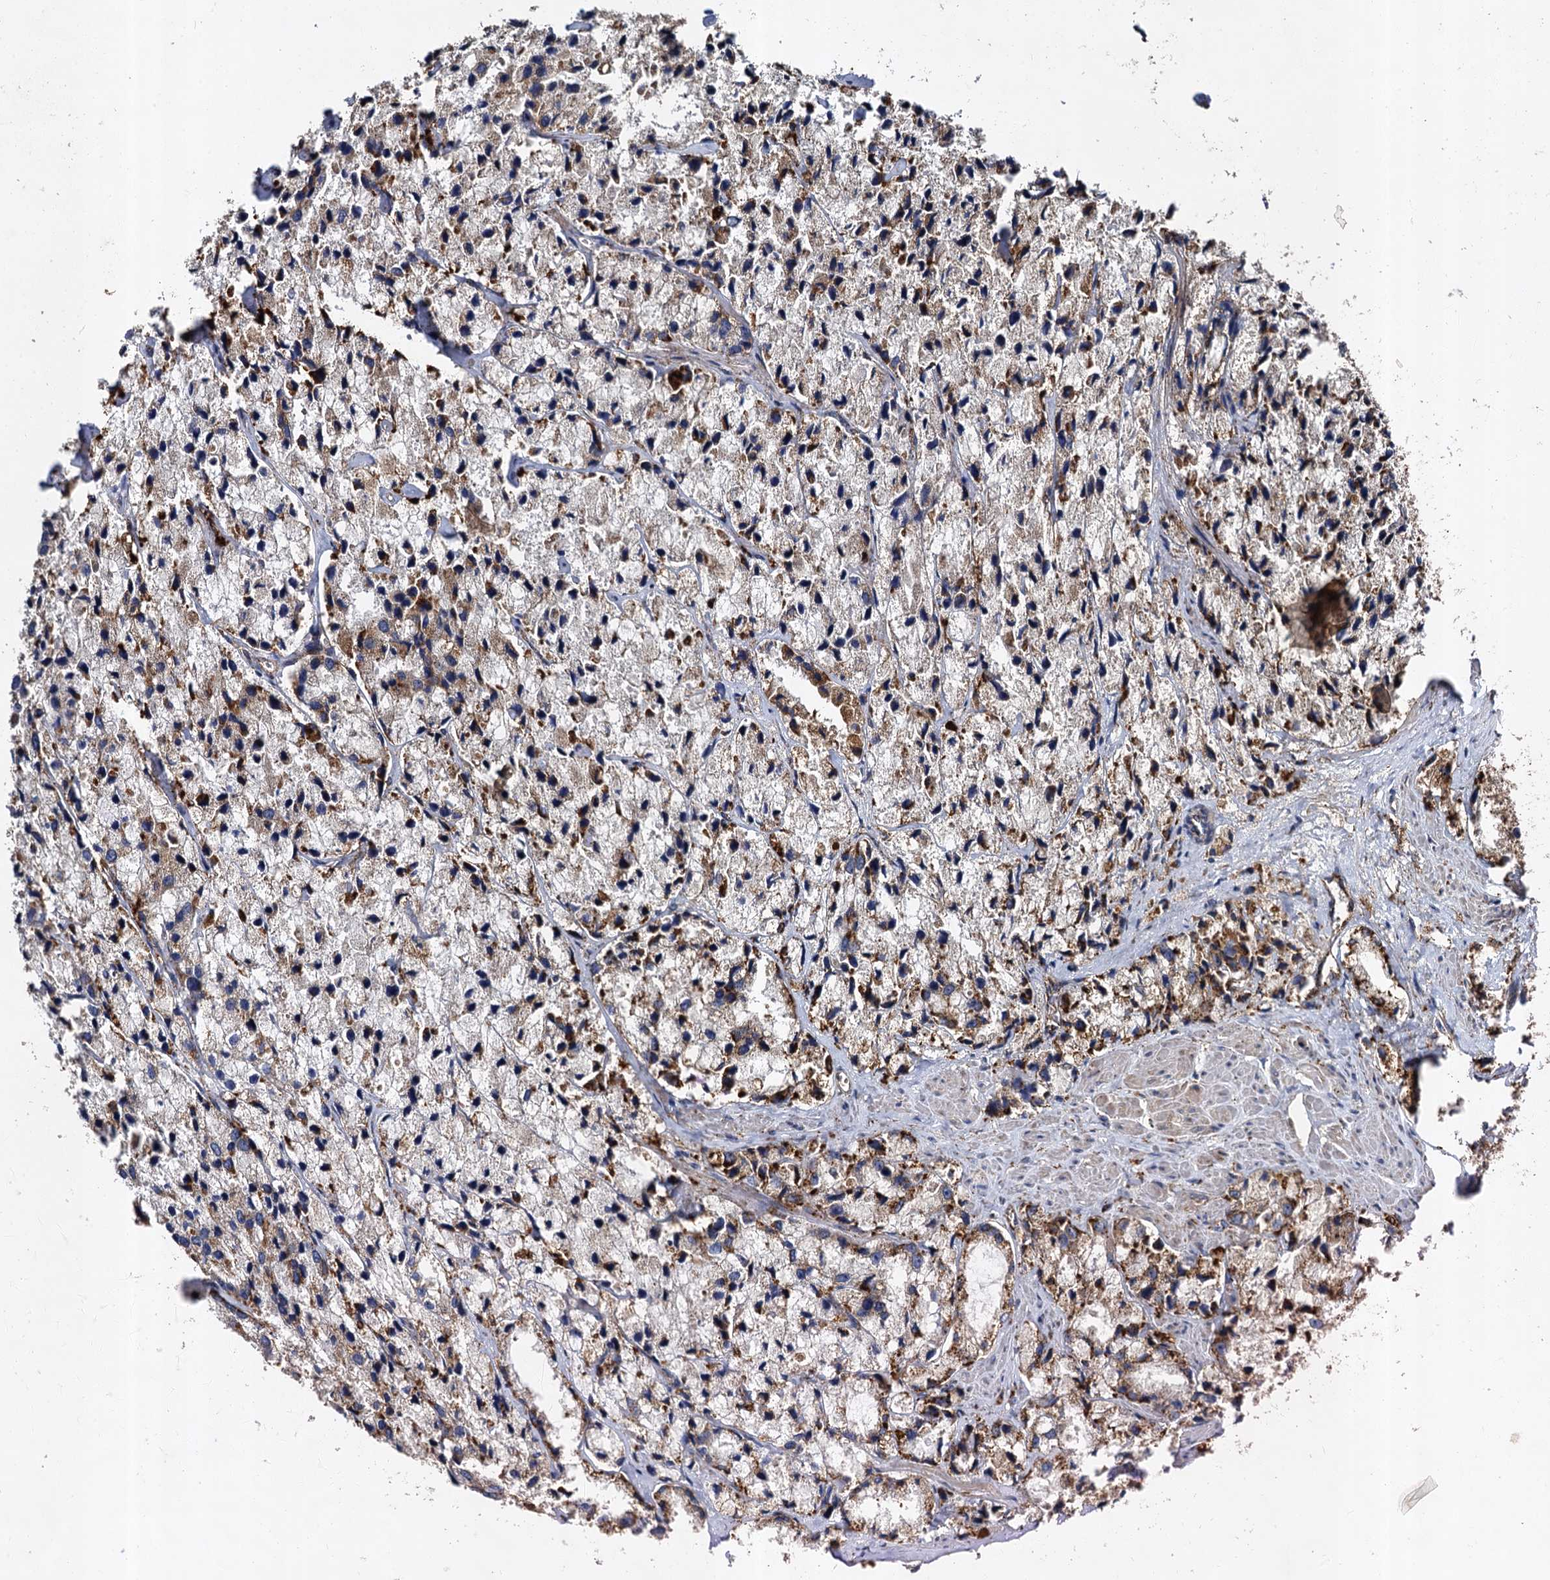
{"staining": {"intensity": "strong", "quantity": "25%-75%", "location": "cytoplasmic/membranous"}, "tissue": "prostate cancer", "cell_type": "Tumor cells", "image_type": "cancer", "snomed": [{"axis": "morphology", "description": "Adenocarcinoma, High grade"}, {"axis": "topography", "description": "Prostate"}], "caption": "Protein expression analysis of human prostate cancer reveals strong cytoplasmic/membranous staining in about 25%-75% of tumor cells.", "gene": "GBA1", "patient": {"sex": "male", "age": 66}}